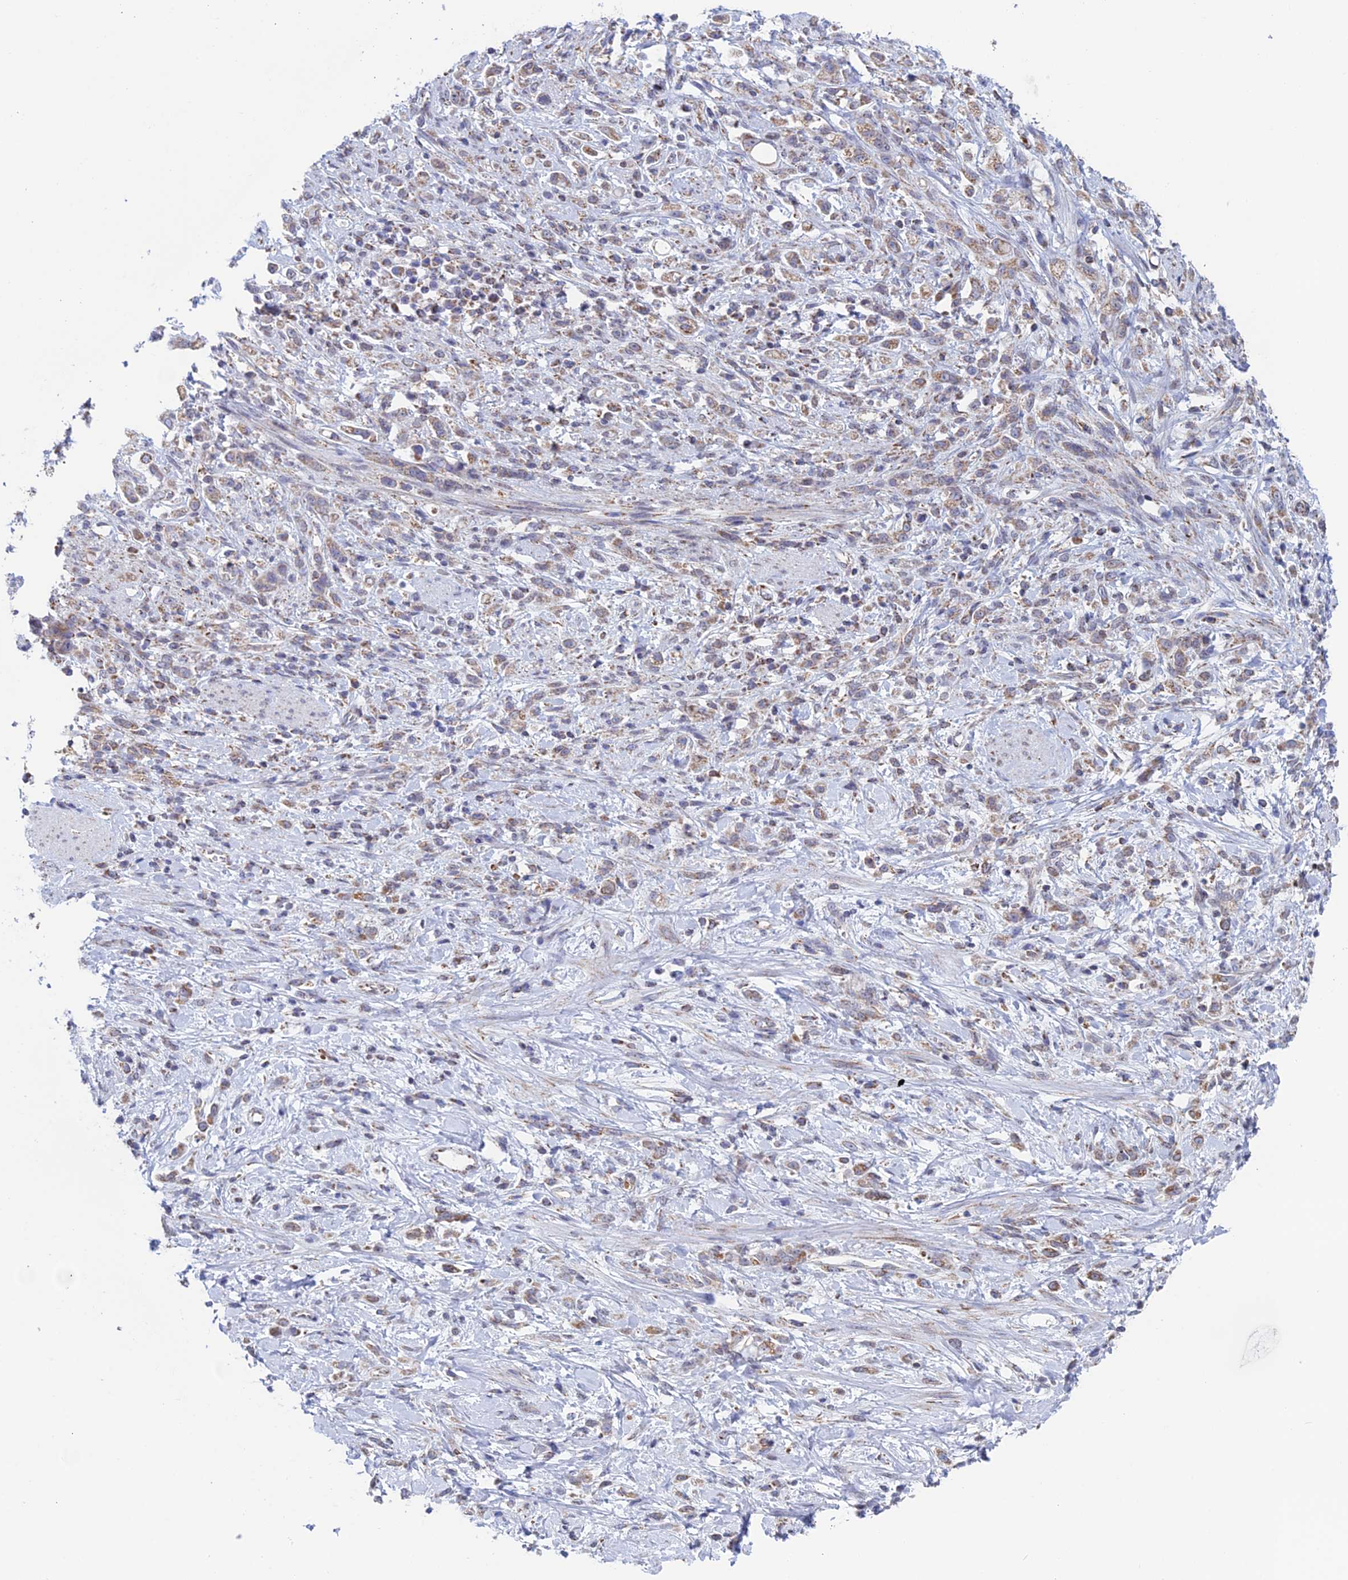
{"staining": {"intensity": "weak", "quantity": ">75%", "location": "cytoplasmic/membranous"}, "tissue": "stomach cancer", "cell_type": "Tumor cells", "image_type": "cancer", "snomed": [{"axis": "morphology", "description": "Adenocarcinoma, NOS"}, {"axis": "topography", "description": "Stomach"}], "caption": "The image demonstrates immunohistochemical staining of adenocarcinoma (stomach). There is weak cytoplasmic/membranous positivity is appreciated in approximately >75% of tumor cells.", "gene": "ZNG1B", "patient": {"sex": "female", "age": 60}}